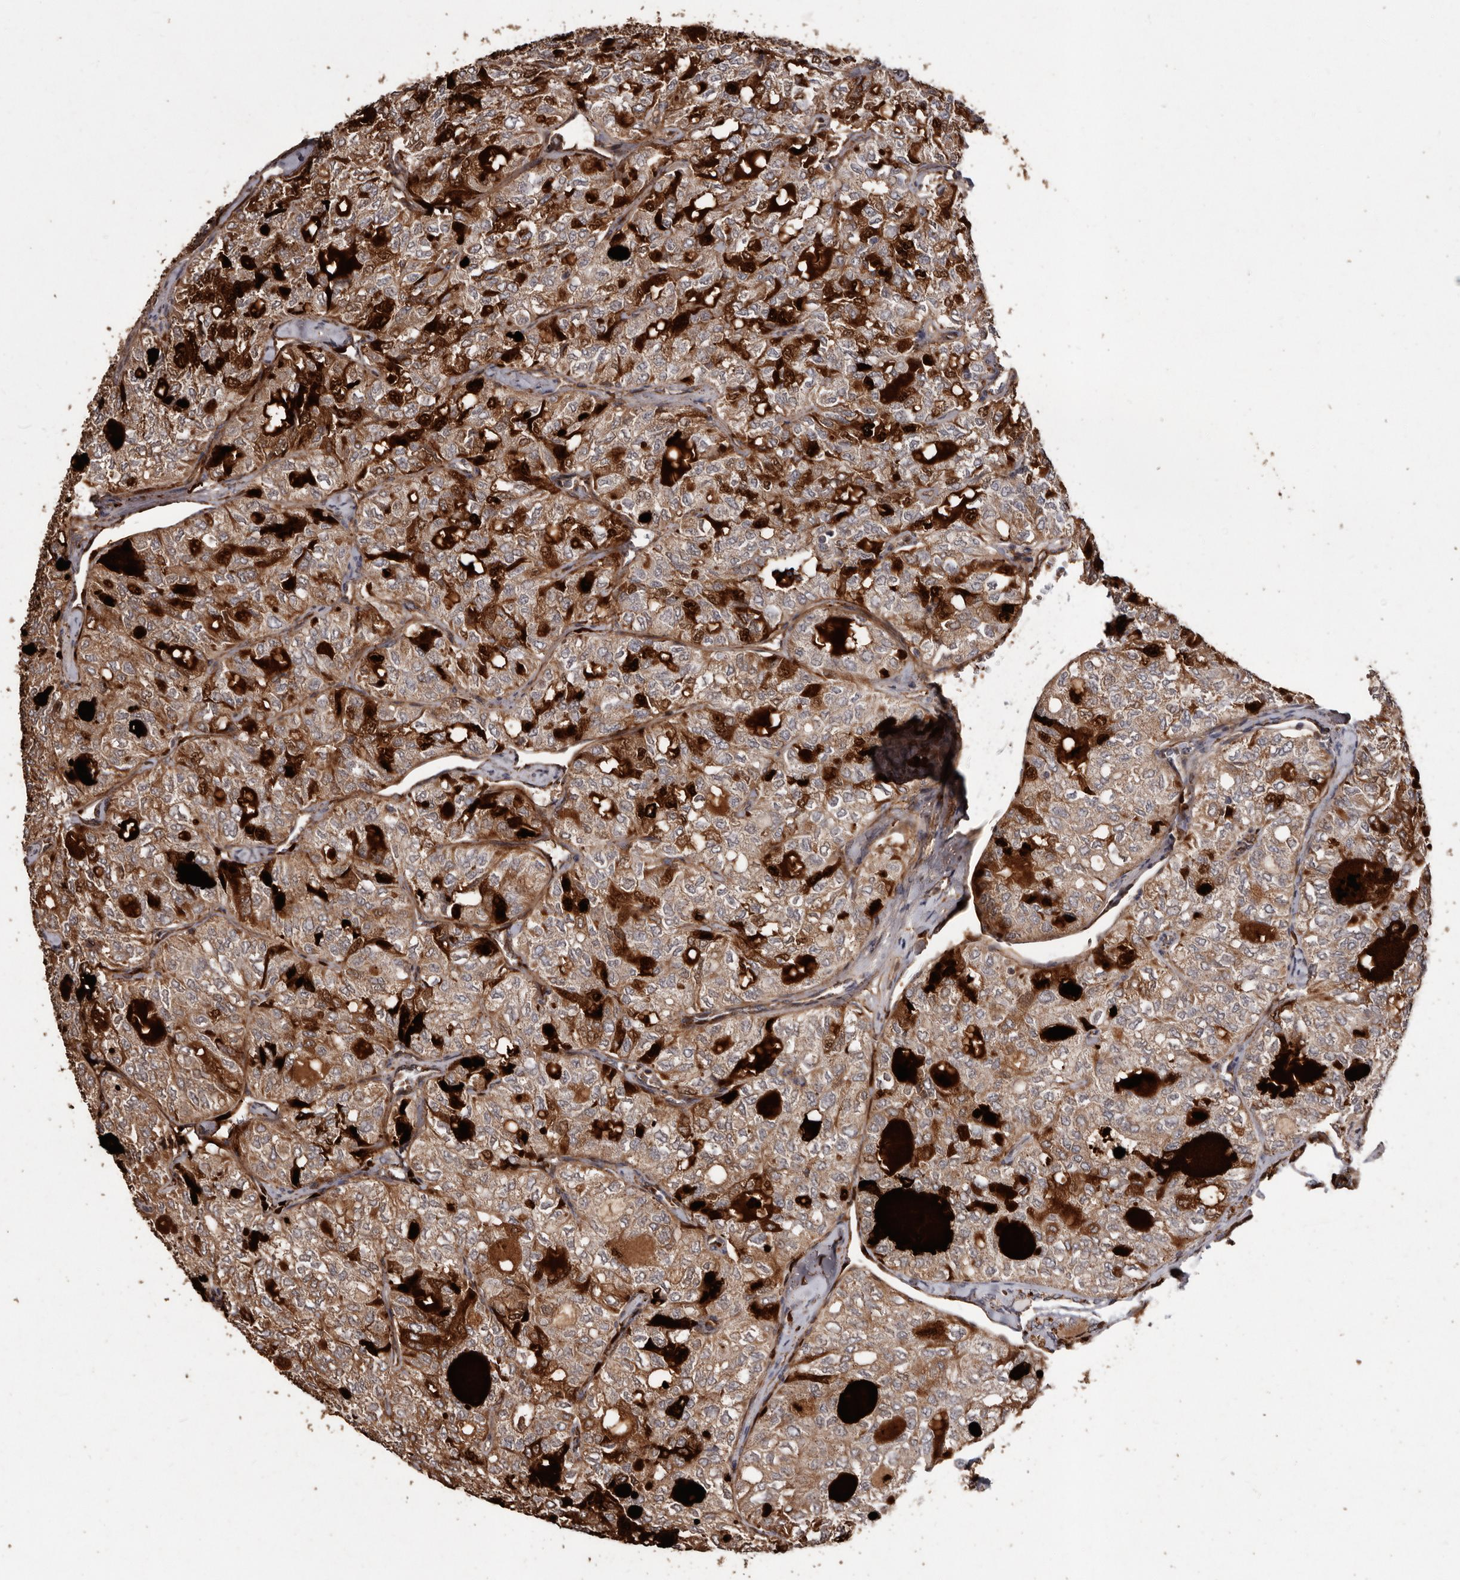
{"staining": {"intensity": "moderate", "quantity": ">75%", "location": "cytoplasmic/membranous,nuclear"}, "tissue": "thyroid cancer", "cell_type": "Tumor cells", "image_type": "cancer", "snomed": [{"axis": "morphology", "description": "Follicular adenoma carcinoma, NOS"}, {"axis": "topography", "description": "Thyroid gland"}], "caption": "Thyroid follicular adenoma carcinoma stained with a protein marker demonstrates moderate staining in tumor cells.", "gene": "BRAT1", "patient": {"sex": "male", "age": 75}}